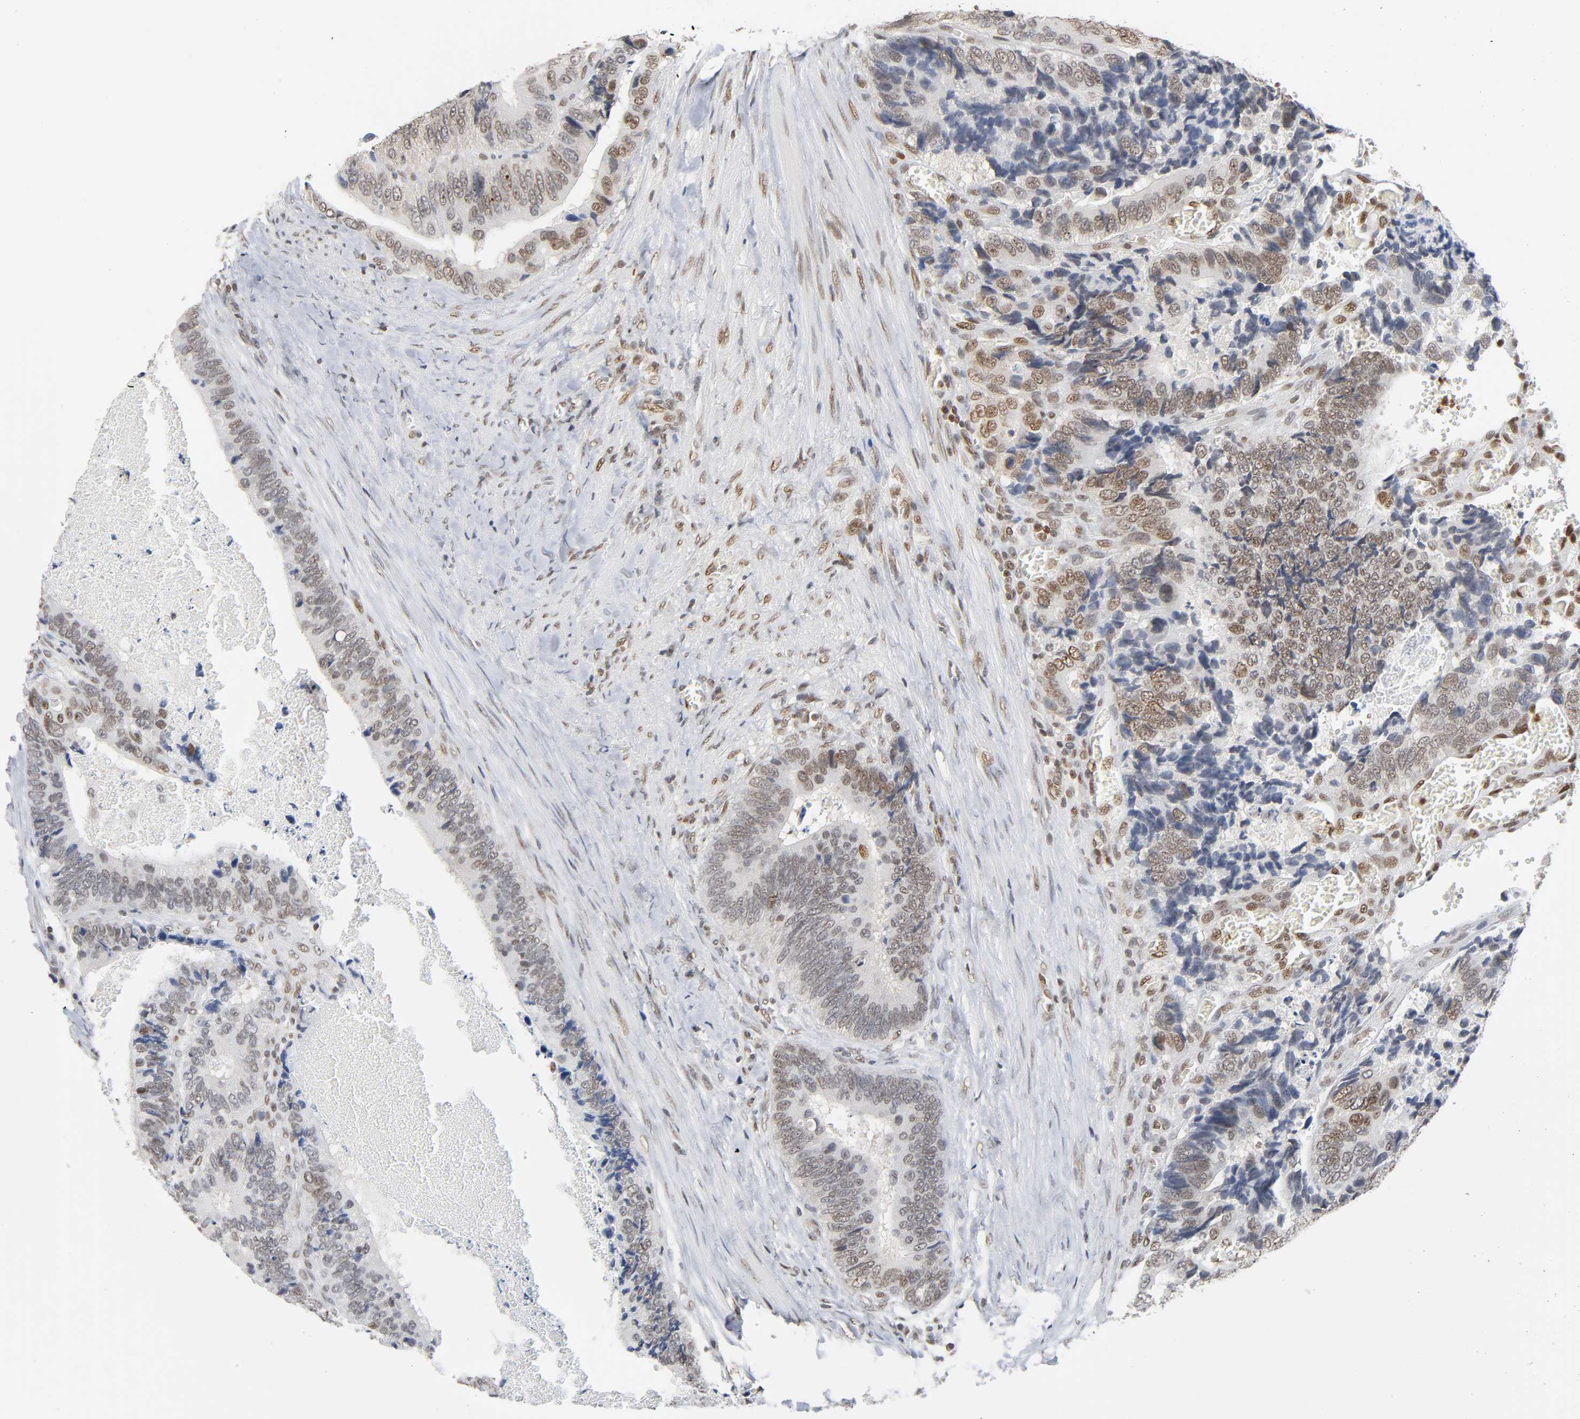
{"staining": {"intensity": "weak", "quantity": "25%-75%", "location": "nuclear"}, "tissue": "colorectal cancer", "cell_type": "Tumor cells", "image_type": "cancer", "snomed": [{"axis": "morphology", "description": "Adenocarcinoma, NOS"}, {"axis": "topography", "description": "Colon"}], "caption": "Brown immunohistochemical staining in human colorectal cancer reveals weak nuclear positivity in about 25%-75% of tumor cells.", "gene": "SUMO1", "patient": {"sex": "male", "age": 72}}